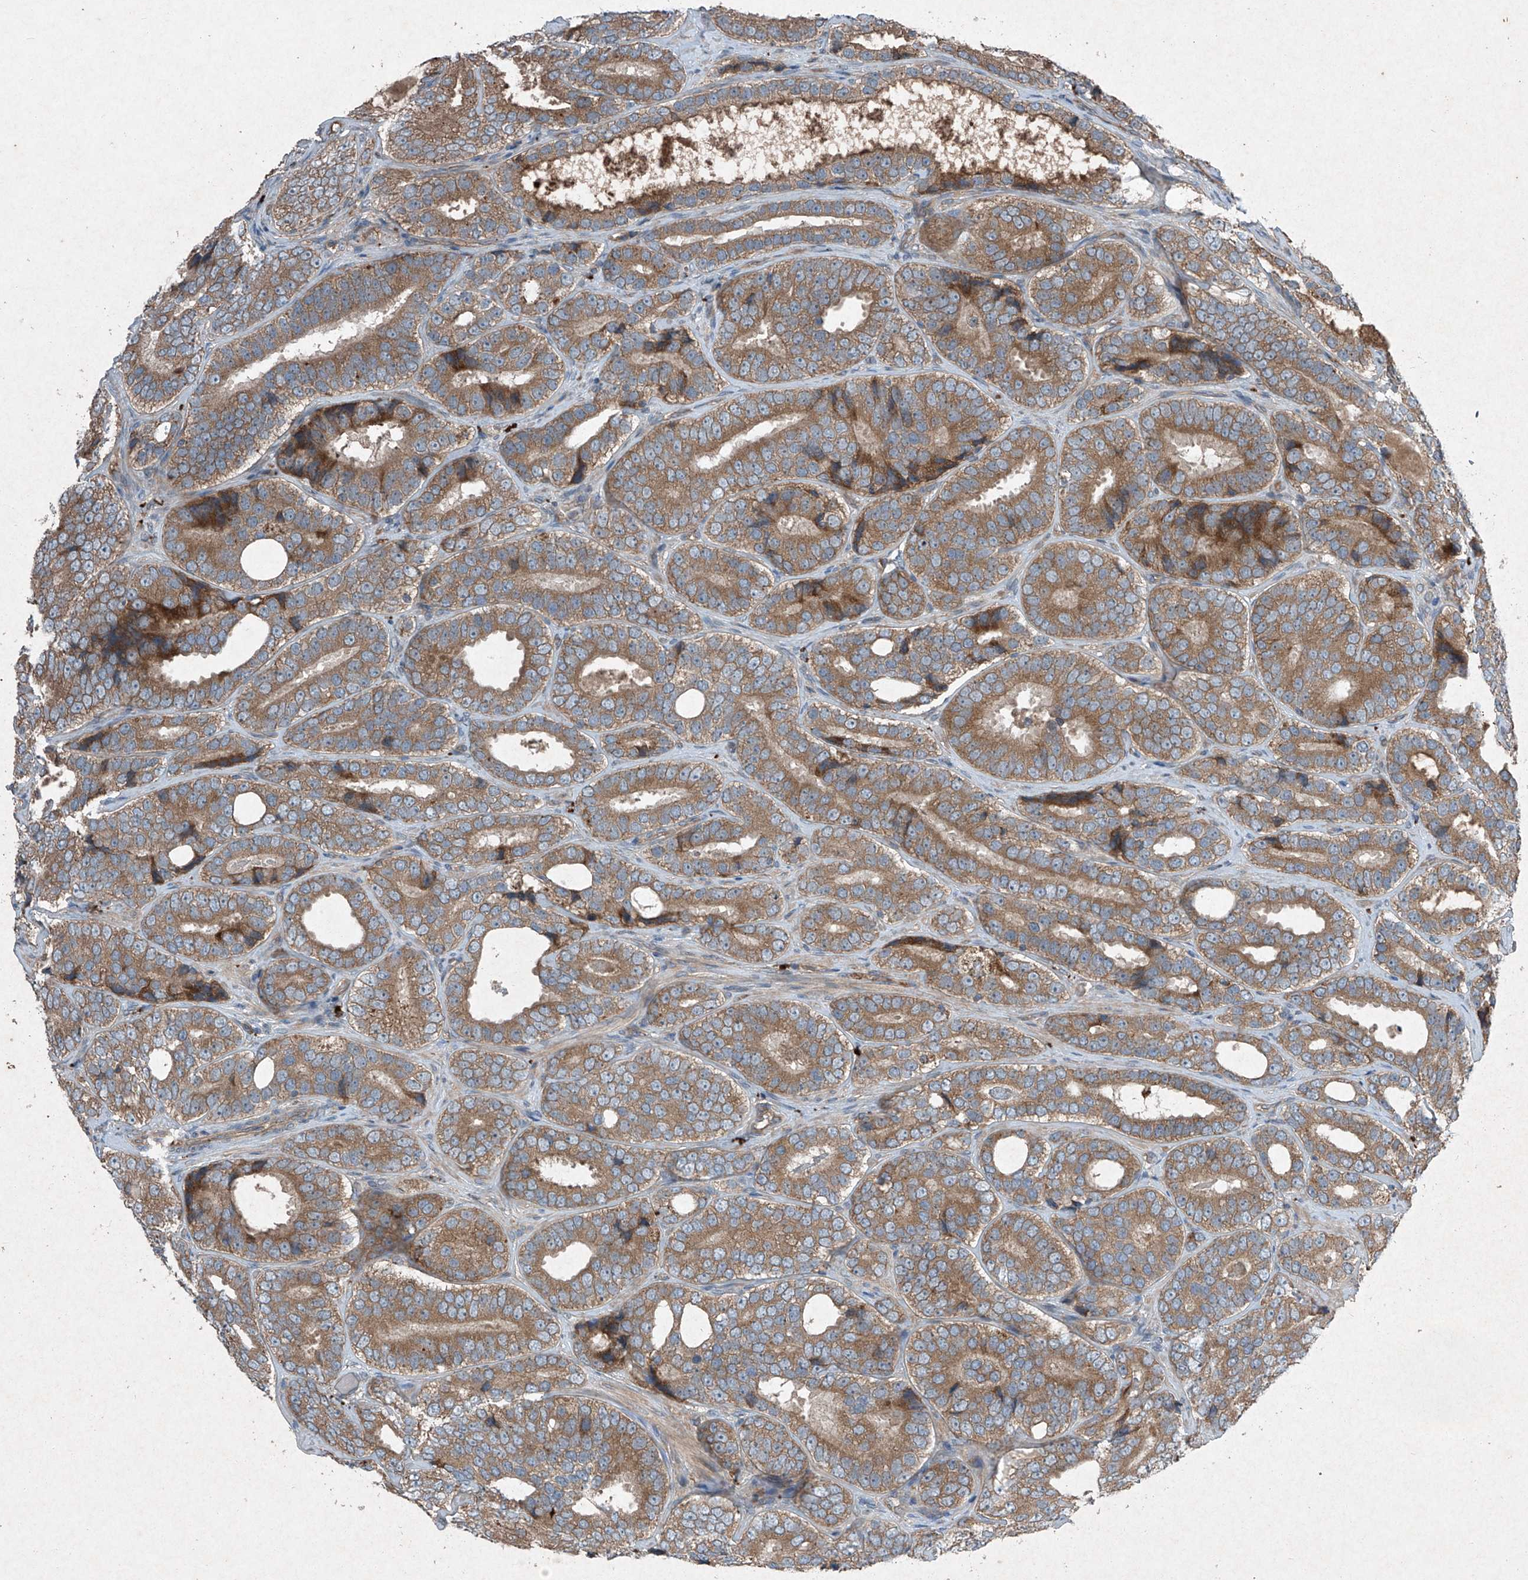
{"staining": {"intensity": "moderate", "quantity": ">75%", "location": "cytoplasmic/membranous"}, "tissue": "prostate cancer", "cell_type": "Tumor cells", "image_type": "cancer", "snomed": [{"axis": "morphology", "description": "Adenocarcinoma, High grade"}, {"axis": "topography", "description": "Prostate"}], "caption": "Immunohistochemical staining of prostate high-grade adenocarcinoma reveals medium levels of moderate cytoplasmic/membranous protein expression in about >75% of tumor cells. (brown staining indicates protein expression, while blue staining denotes nuclei).", "gene": "FOXRED2", "patient": {"sex": "male", "age": 56}}